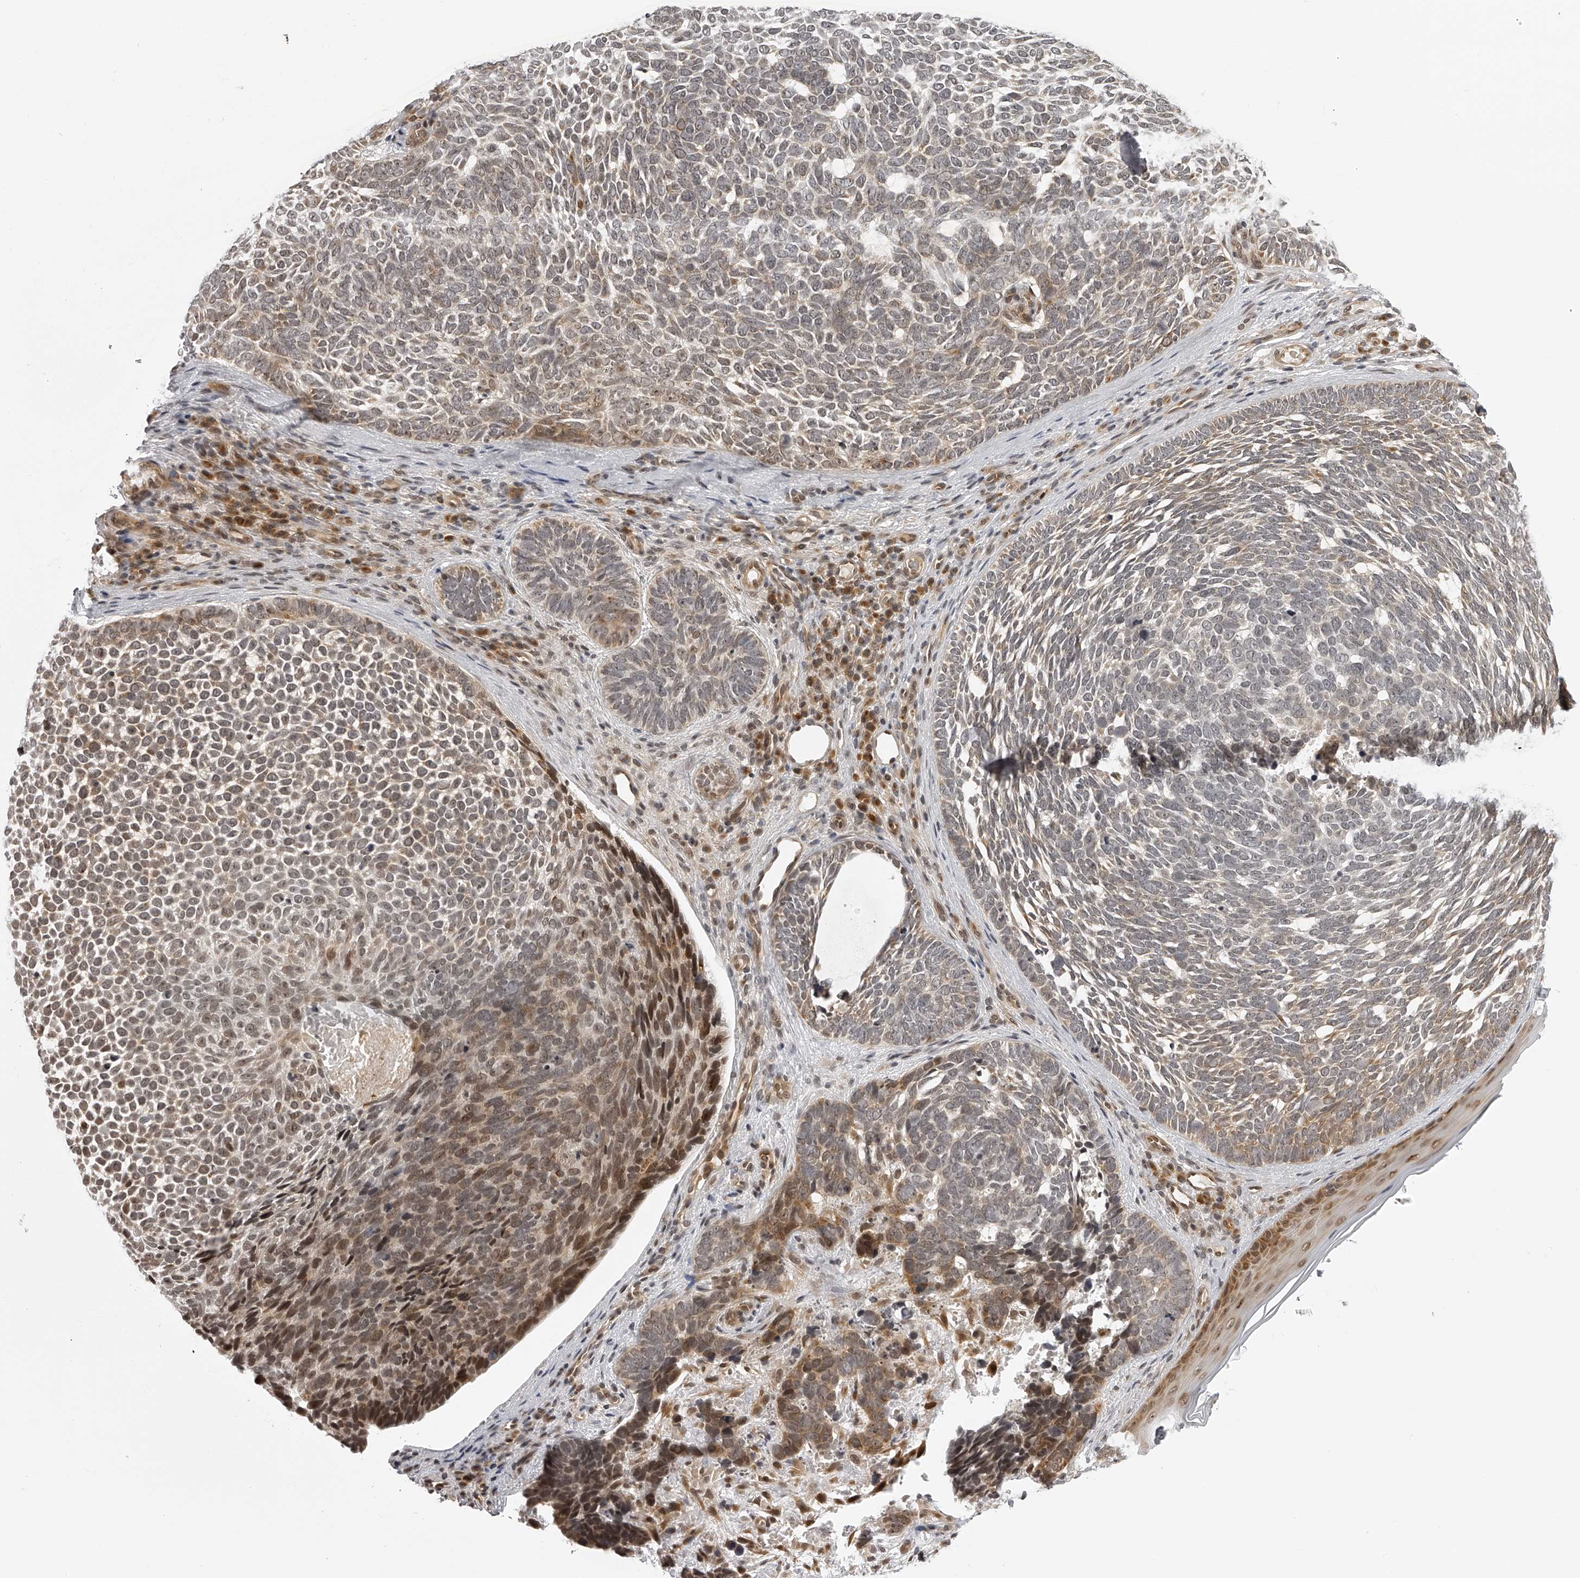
{"staining": {"intensity": "strong", "quantity": "<25%", "location": "cytoplasmic/membranous,nuclear"}, "tissue": "skin cancer", "cell_type": "Tumor cells", "image_type": "cancer", "snomed": [{"axis": "morphology", "description": "Basal cell carcinoma"}, {"axis": "topography", "description": "Skin"}], "caption": "Protein expression analysis of skin cancer (basal cell carcinoma) demonstrates strong cytoplasmic/membranous and nuclear staining in approximately <25% of tumor cells.", "gene": "ODF2L", "patient": {"sex": "female", "age": 85}}